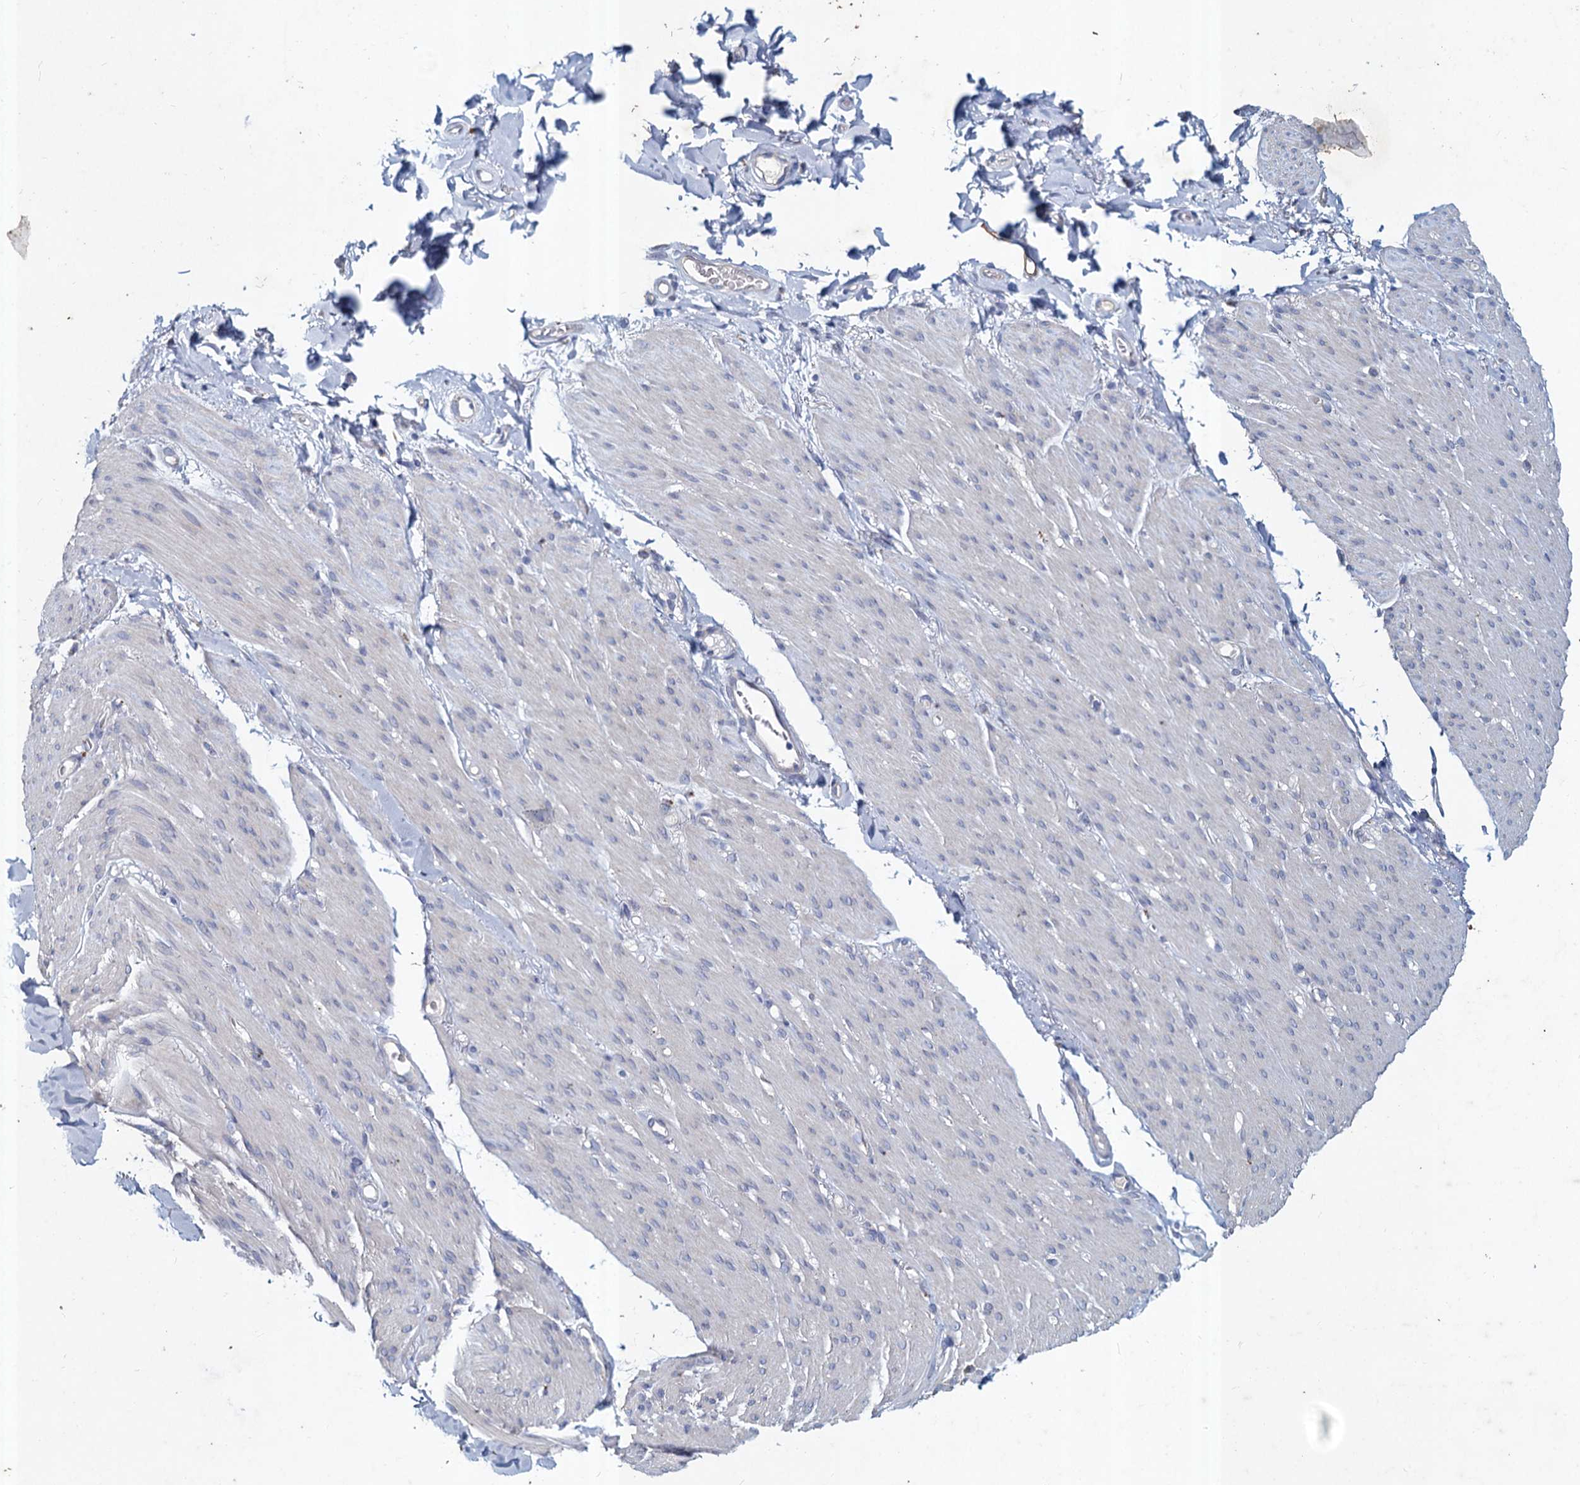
{"staining": {"intensity": "negative", "quantity": "none", "location": "none"}, "tissue": "adipose tissue", "cell_type": "Adipocytes", "image_type": "normal", "snomed": [{"axis": "morphology", "description": "Normal tissue, NOS"}, {"axis": "topography", "description": "Colon"}, {"axis": "topography", "description": "Peripheral nerve tissue"}], "caption": "This is a micrograph of immunohistochemistry (IHC) staining of normal adipose tissue, which shows no positivity in adipocytes. The staining is performed using DAB brown chromogen with nuclei counter-stained in using hematoxylin.", "gene": "TMX2", "patient": {"sex": "female", "age": 61}}